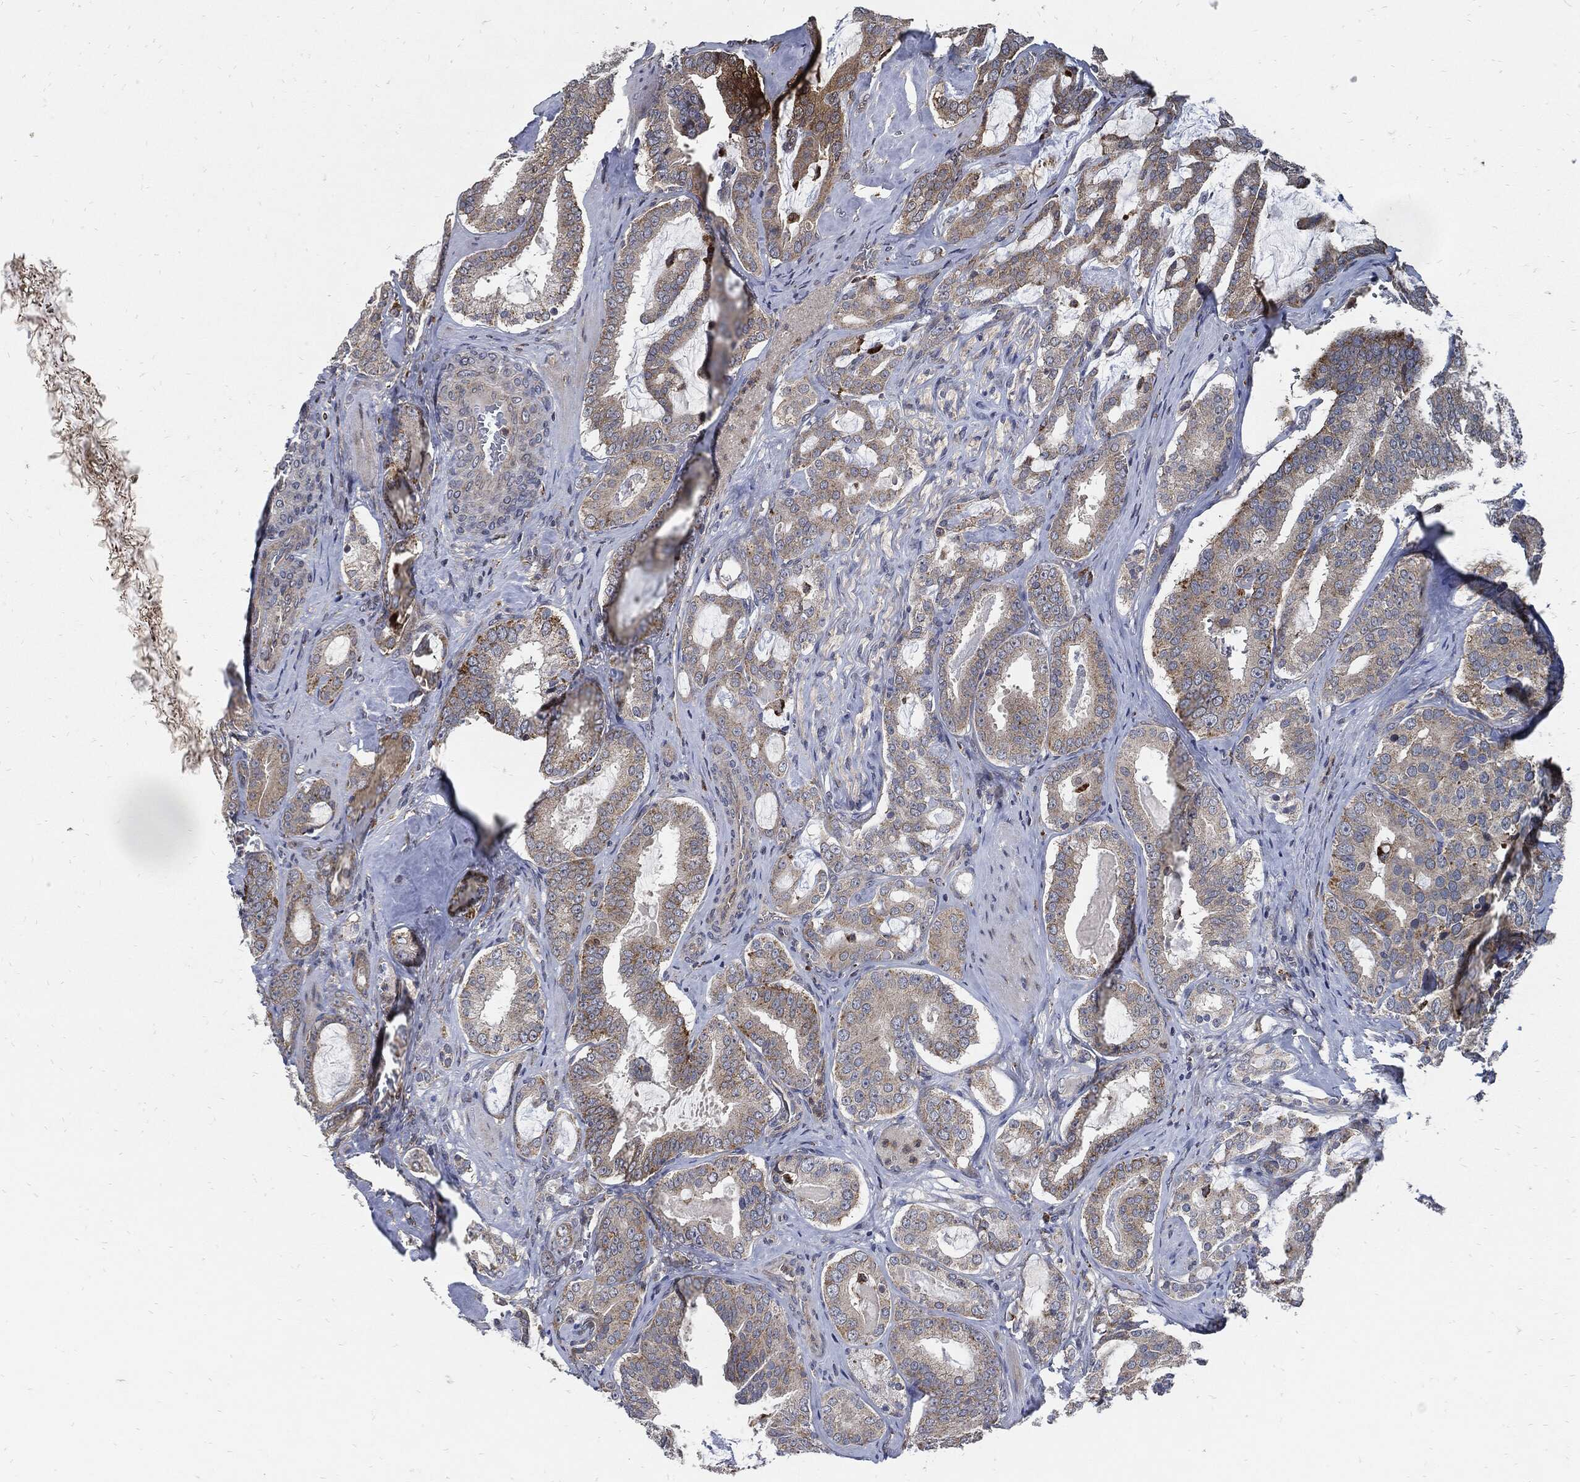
{"staining": {"intensity": "weak", "quantity": "25%-75%", "location": "cytoplasmic/membranous"}, "tissue": "prostate cancer", "cell_type": "Tumor cells", "image_type": "cancer", "snomed": [{"axis": "morphology", "description": "Adenocarcinoma, NOS"}, {"axis": "topography", "description": "Prostate"}], "caption": "A brown stain highlights weak cytoplasmic/membranous positivity of a protein in human prostate cancer (adenocarcinoma) tumor cells.", "gene": "SLC31A2", "patient": {"sex": "male", "age": 67}}